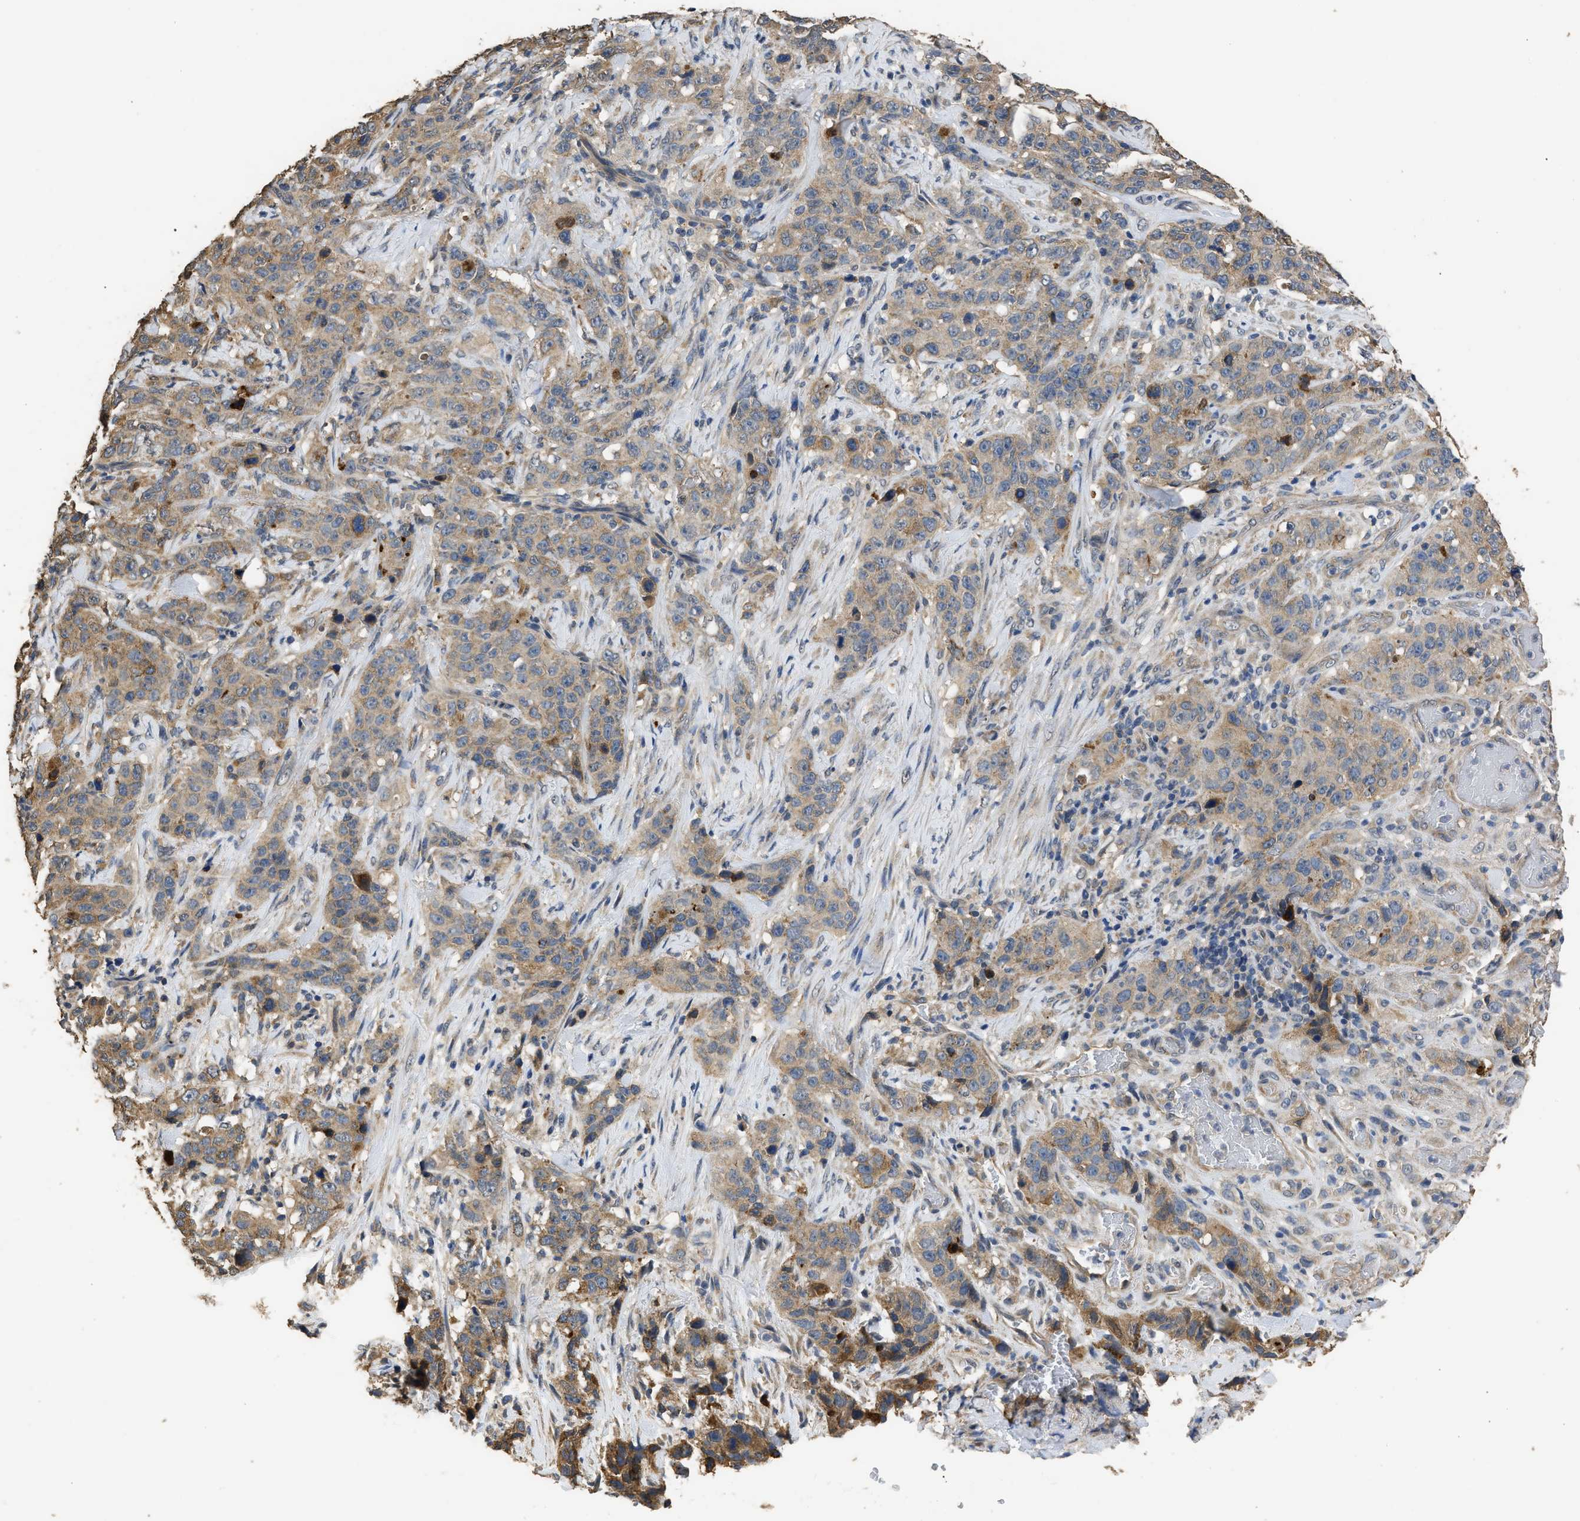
{"staining": {"intensity": "moderate", "quantity": ">75%", "location": "cytoplasmic/membranous"}, "tissue": "stomach cancer", "cell_type": "Tumor cells", "image_type": "cancer", "snomed": [{"axis": "morphology", "description": "Adenocarcinoma, NOS"}, {"axis": "topography", "description": "Stomach"}], "caption": "Immunohistochemical staining of stomach adenocarcinoma demonstrates moderate cytoplasmic/membranous protein expression in about >75% of tumor cells. Ihc stains the protein of interest in brown and the nuclei are stained blue.", "gene": "SPINT2", "patient": {"sex": "male", "age": 48}}